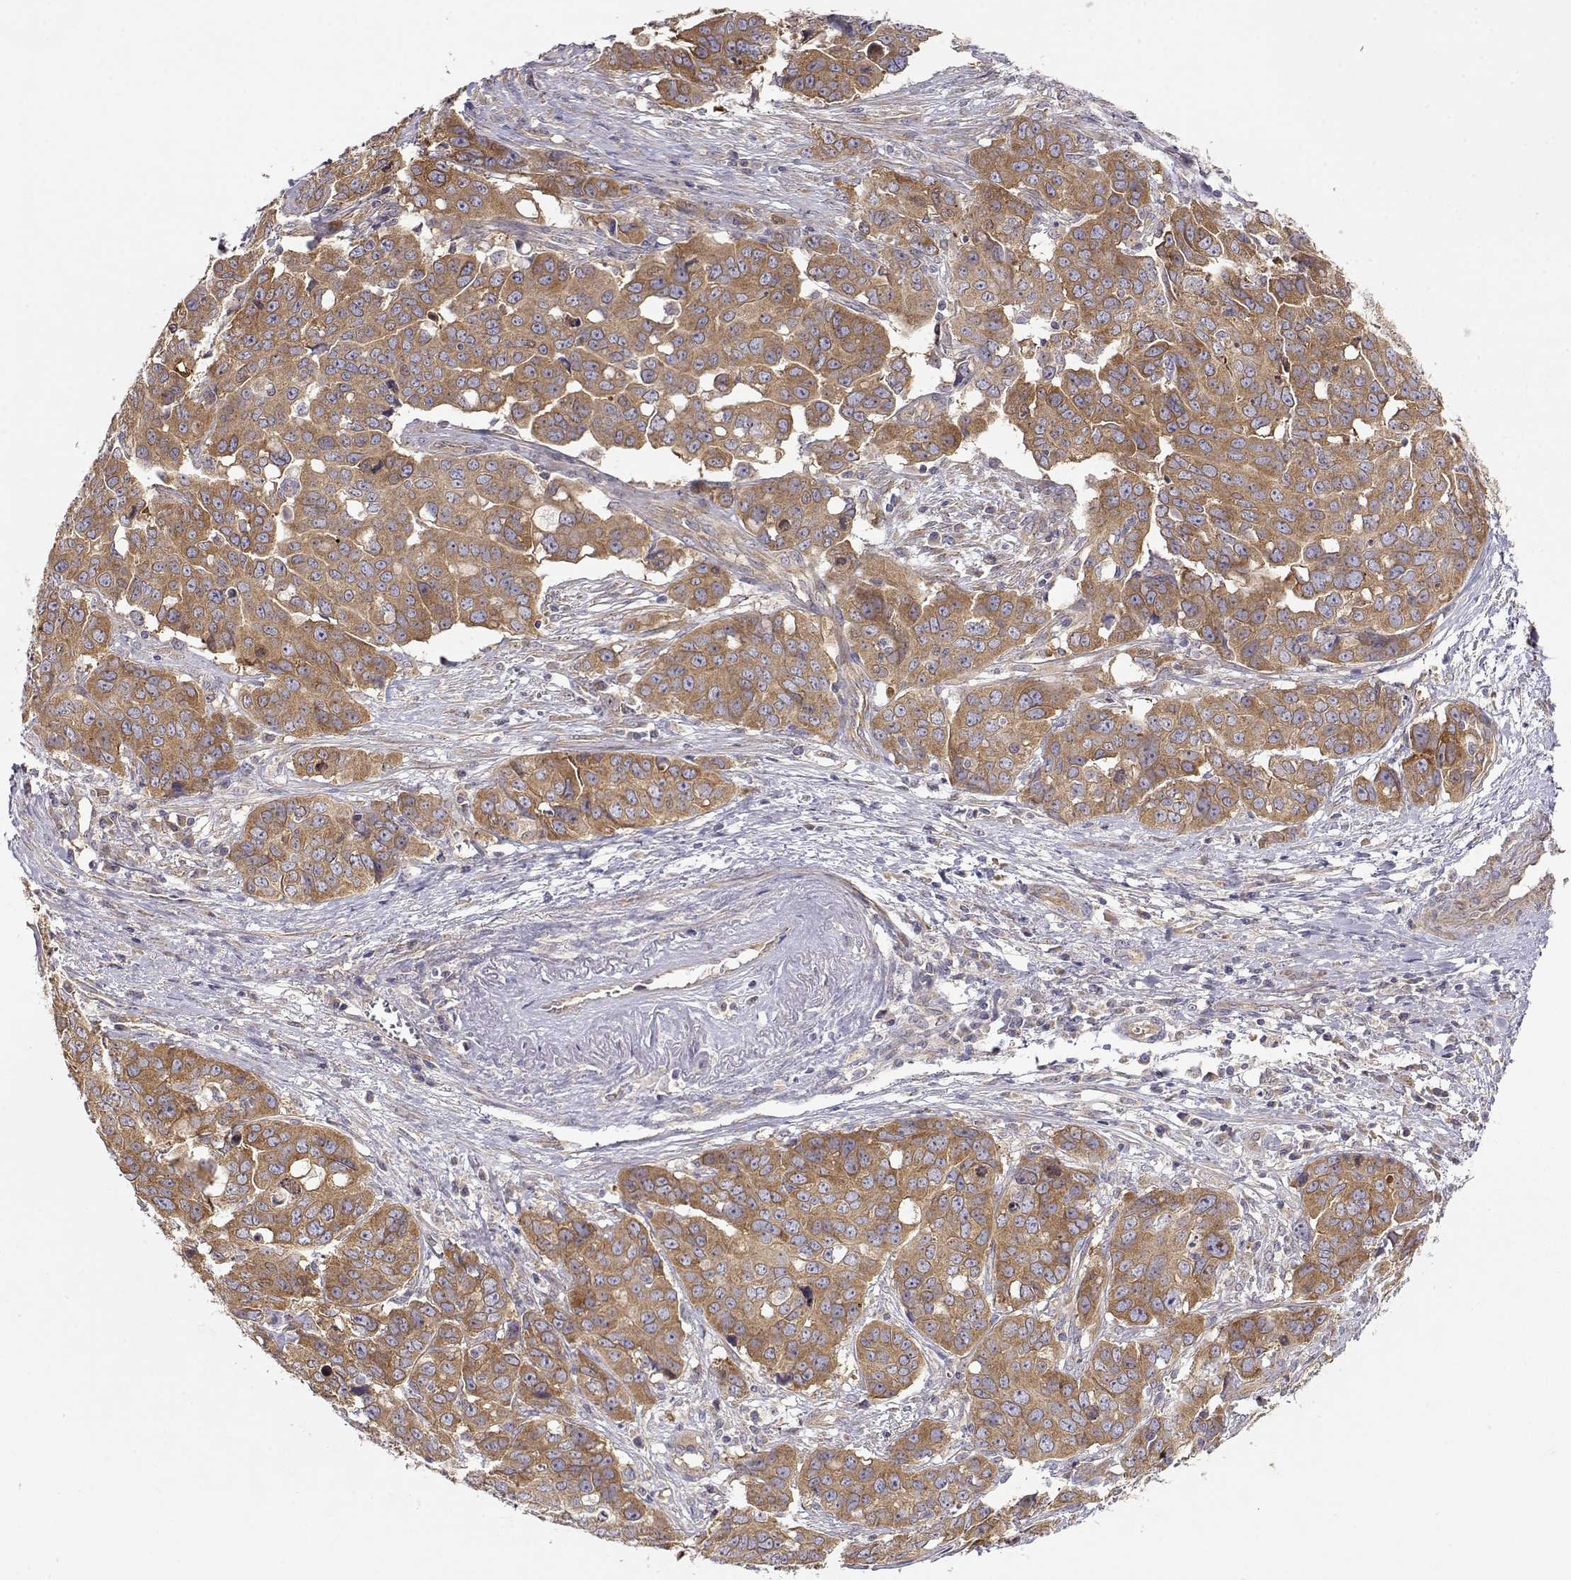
{"staining": {"intensity": "moderate", "quantity": ">75%", "location": "cytoplasmic/membranous"}, "tissue": "ovarian cancer", "cell_type": "Tumor cells", "image_type": "cancer", "snomed": [{"axis": "morphology", "description": "Carcinoma, endometroid"}, {"axis": "topography", "description": "Ovary"}], "caption": "IHC of ovarian cancer exhibits medium levels of moderate cytoplasmic/membranous positivity in about >75% of tumor cells. The staining was performed using DAB (3,3'-diaminobenzidine), with brown indicating positive protein expression. Nuclei are stained blue with hematoxylin.", "gene": "PAIP1", "patient": {"sex": "female", "age": 78}}